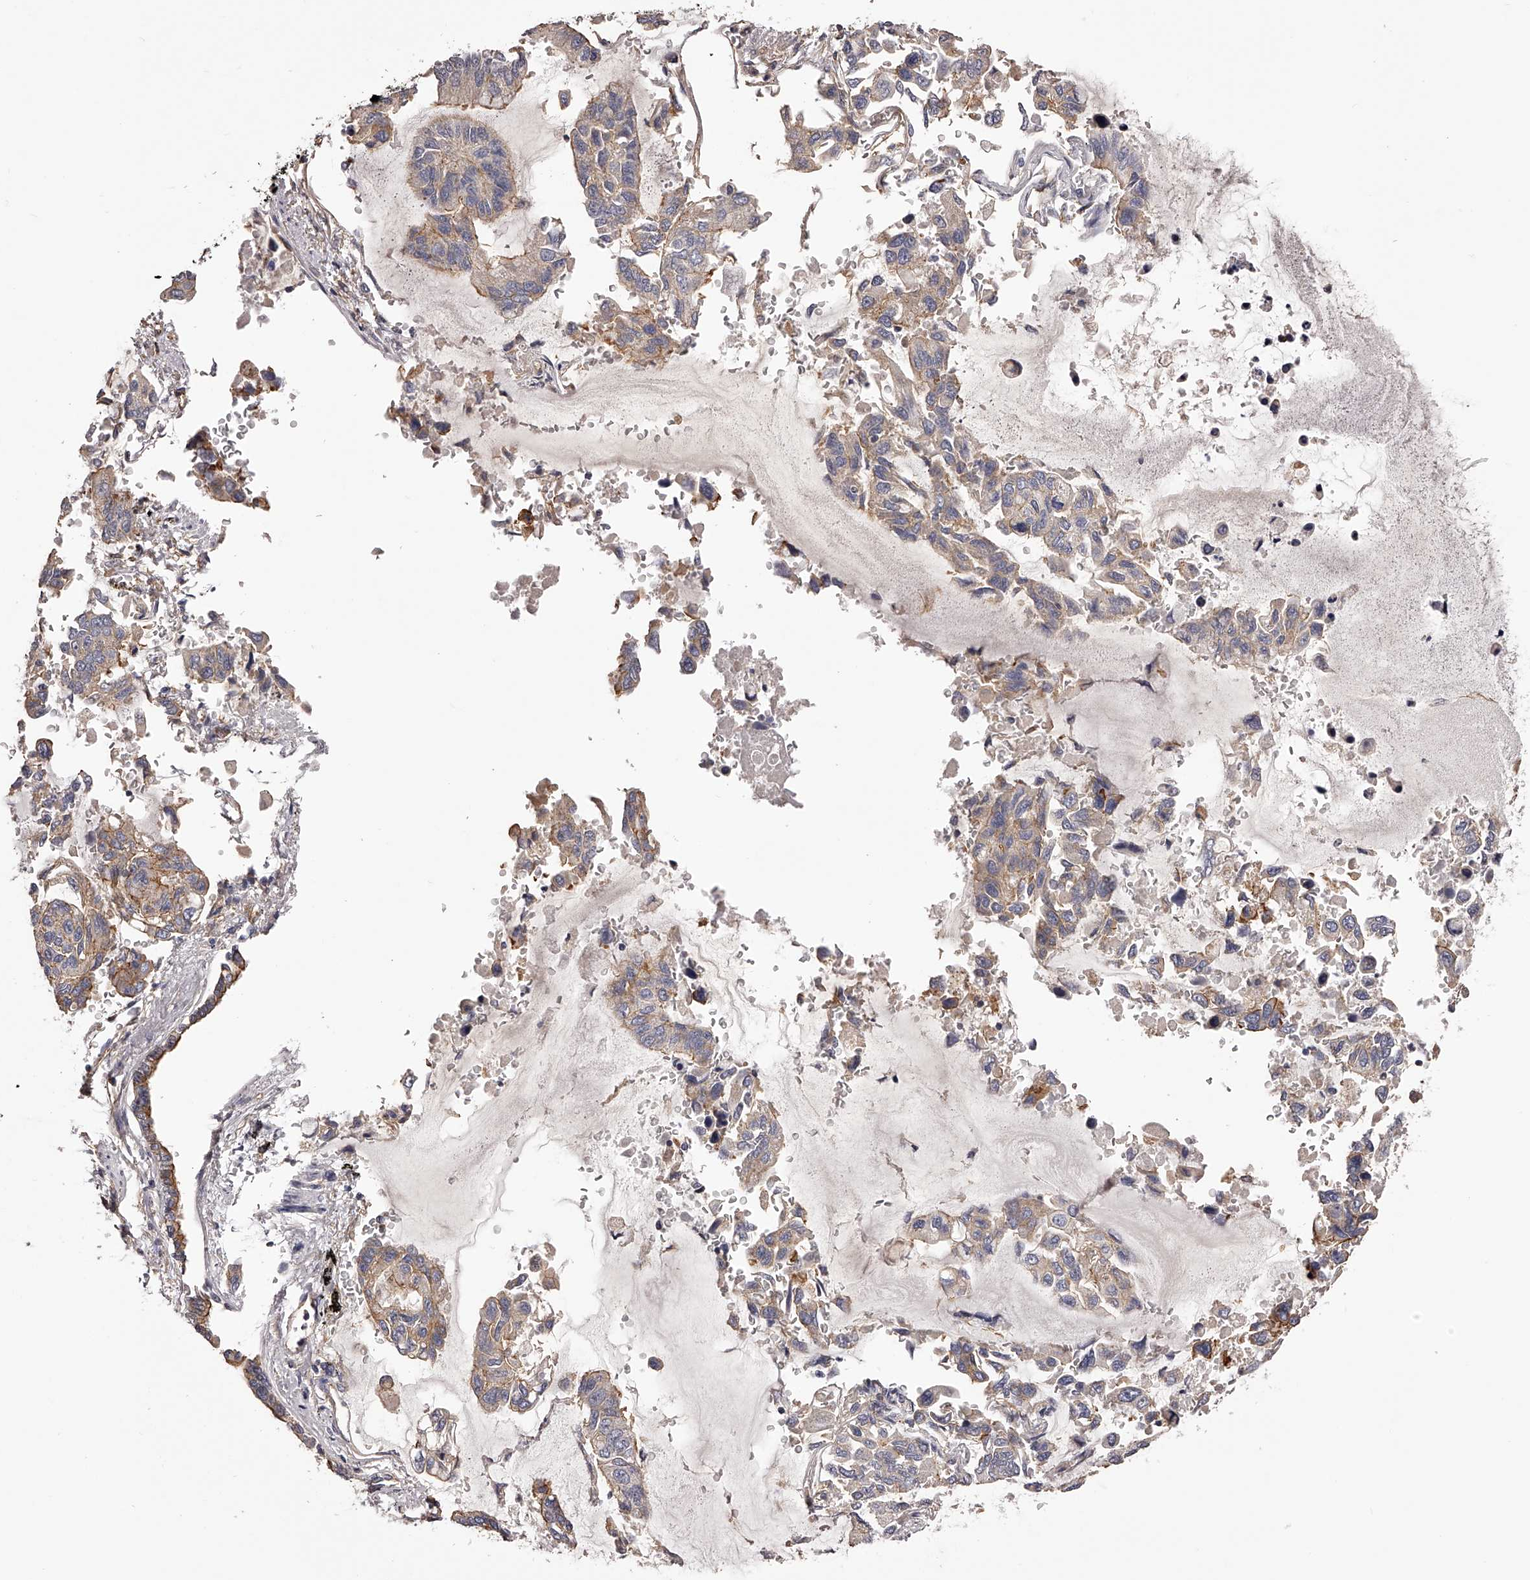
{"staining": {"intensity": "moderate", "quantity": "<25%", "location": "cytoplasmic/membranous"}, "tissue": "lung cancer", "cell_type": "Tumor cells", "image_type": "cancer", "snomed": [{"axis": "morphology", "description": "Adenocarcinoma, NOS"}, {"axis": "topography", "description": "Lung"}], "caption": "IHC photomicrograph of human adenocarcinoma (lung) stained for a protein (brown), which demonstrates low levels of moderate cytoplasmic/membranous positivity in approximately <25% of tumor cells.", "gene": "LTV1", "patient": {"sex": "male", "age": 64}}